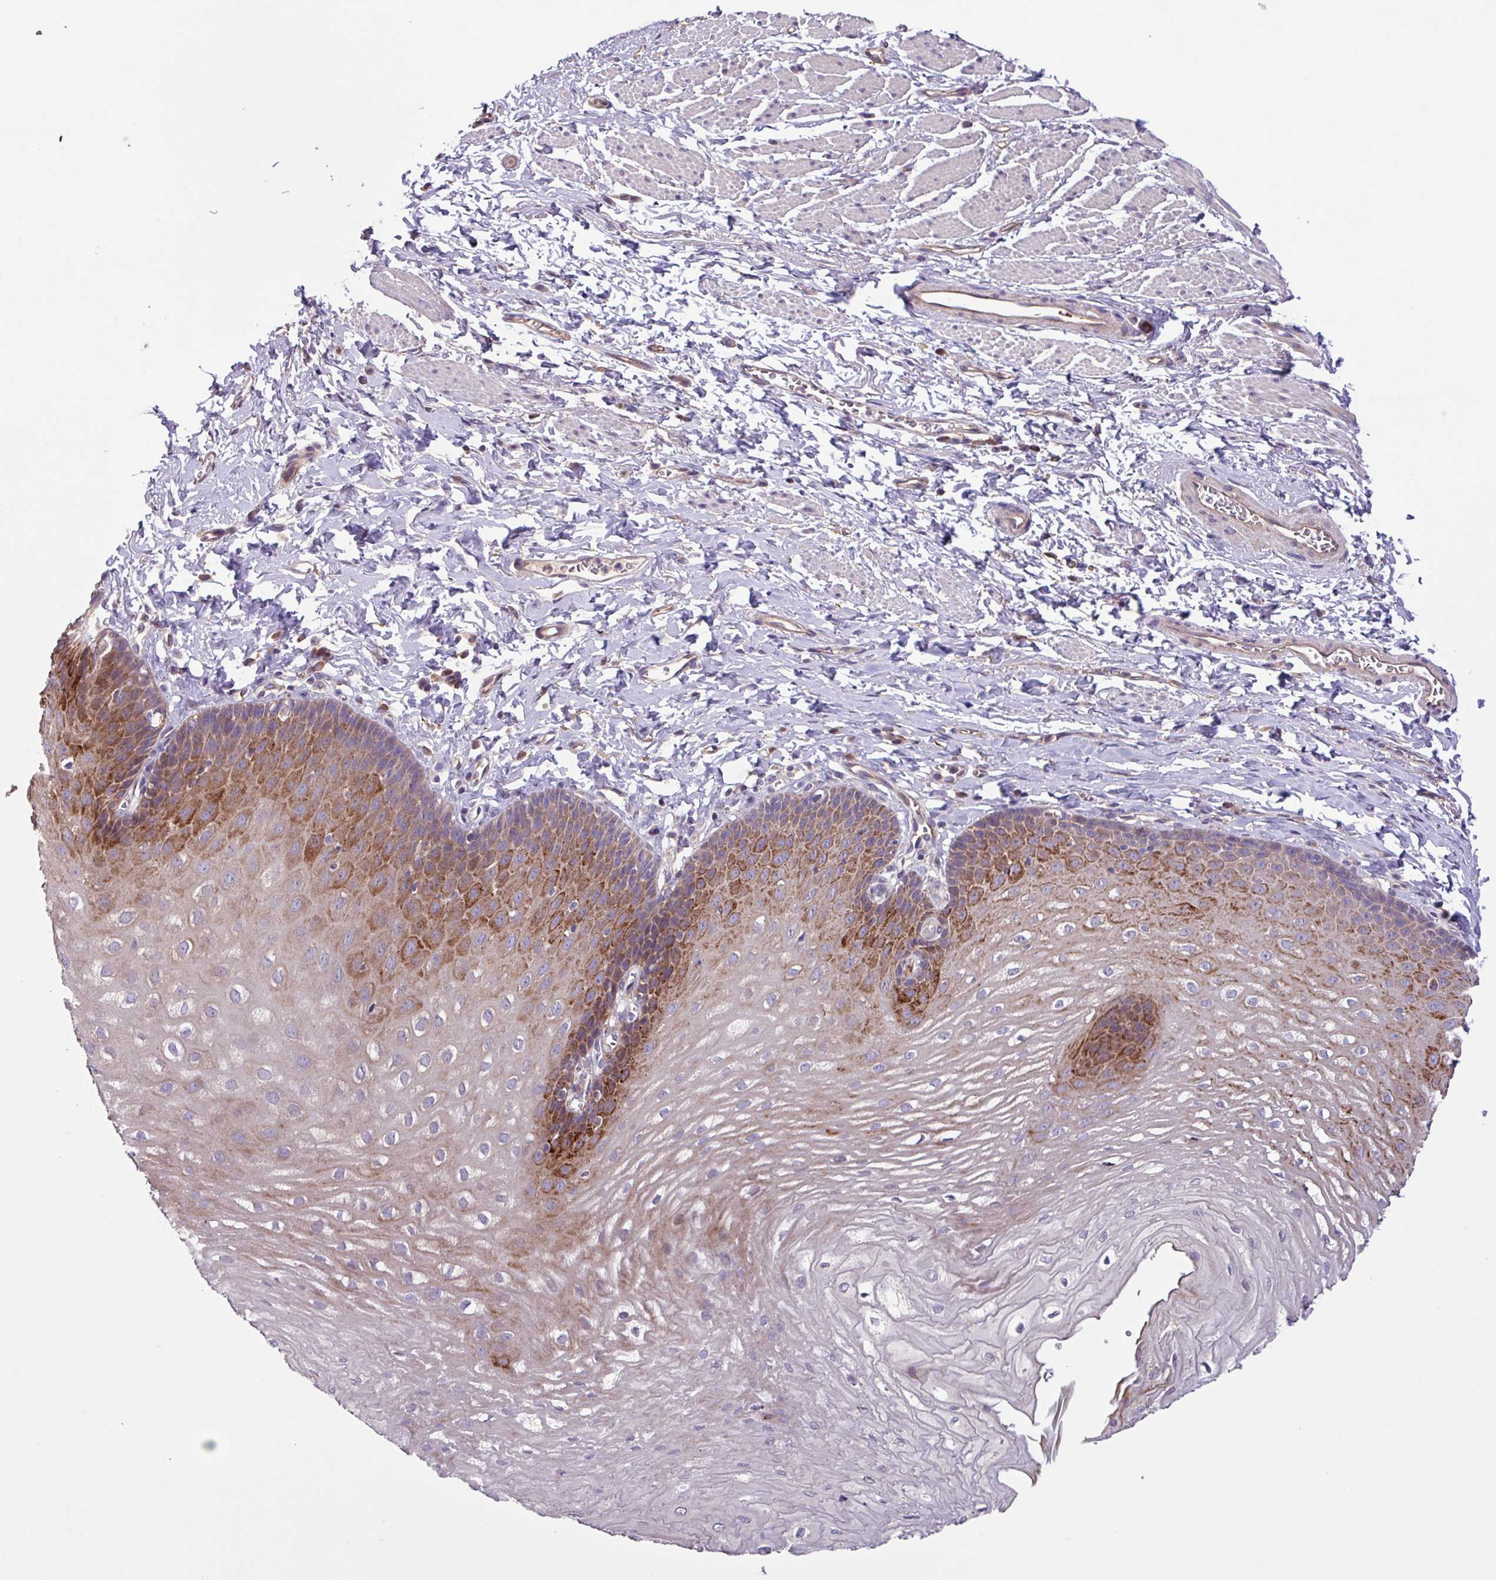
{"staining": {"intensity": "strong", "quantity": "25%-75%", "location": "cytoplasmic/membranous"}, "tissue": "esophagus", "cell_type": "Squamous epithelial cells", "image_type": "normal", "snomed": [{"axis": "morphology", "description": "Normal tissue, NOS"}, {"axis": "topography", "description": "Esophagus"}], "caption": "This image exhibits immunohistochemistry staining of unremarkable esophagus, with high strong cytoplasmic/membranous expression in approximately 25%-75% of squamous epithelial cells.", "gene": "PTPRQ", "patient": {"sex": "male", "age": 70}}